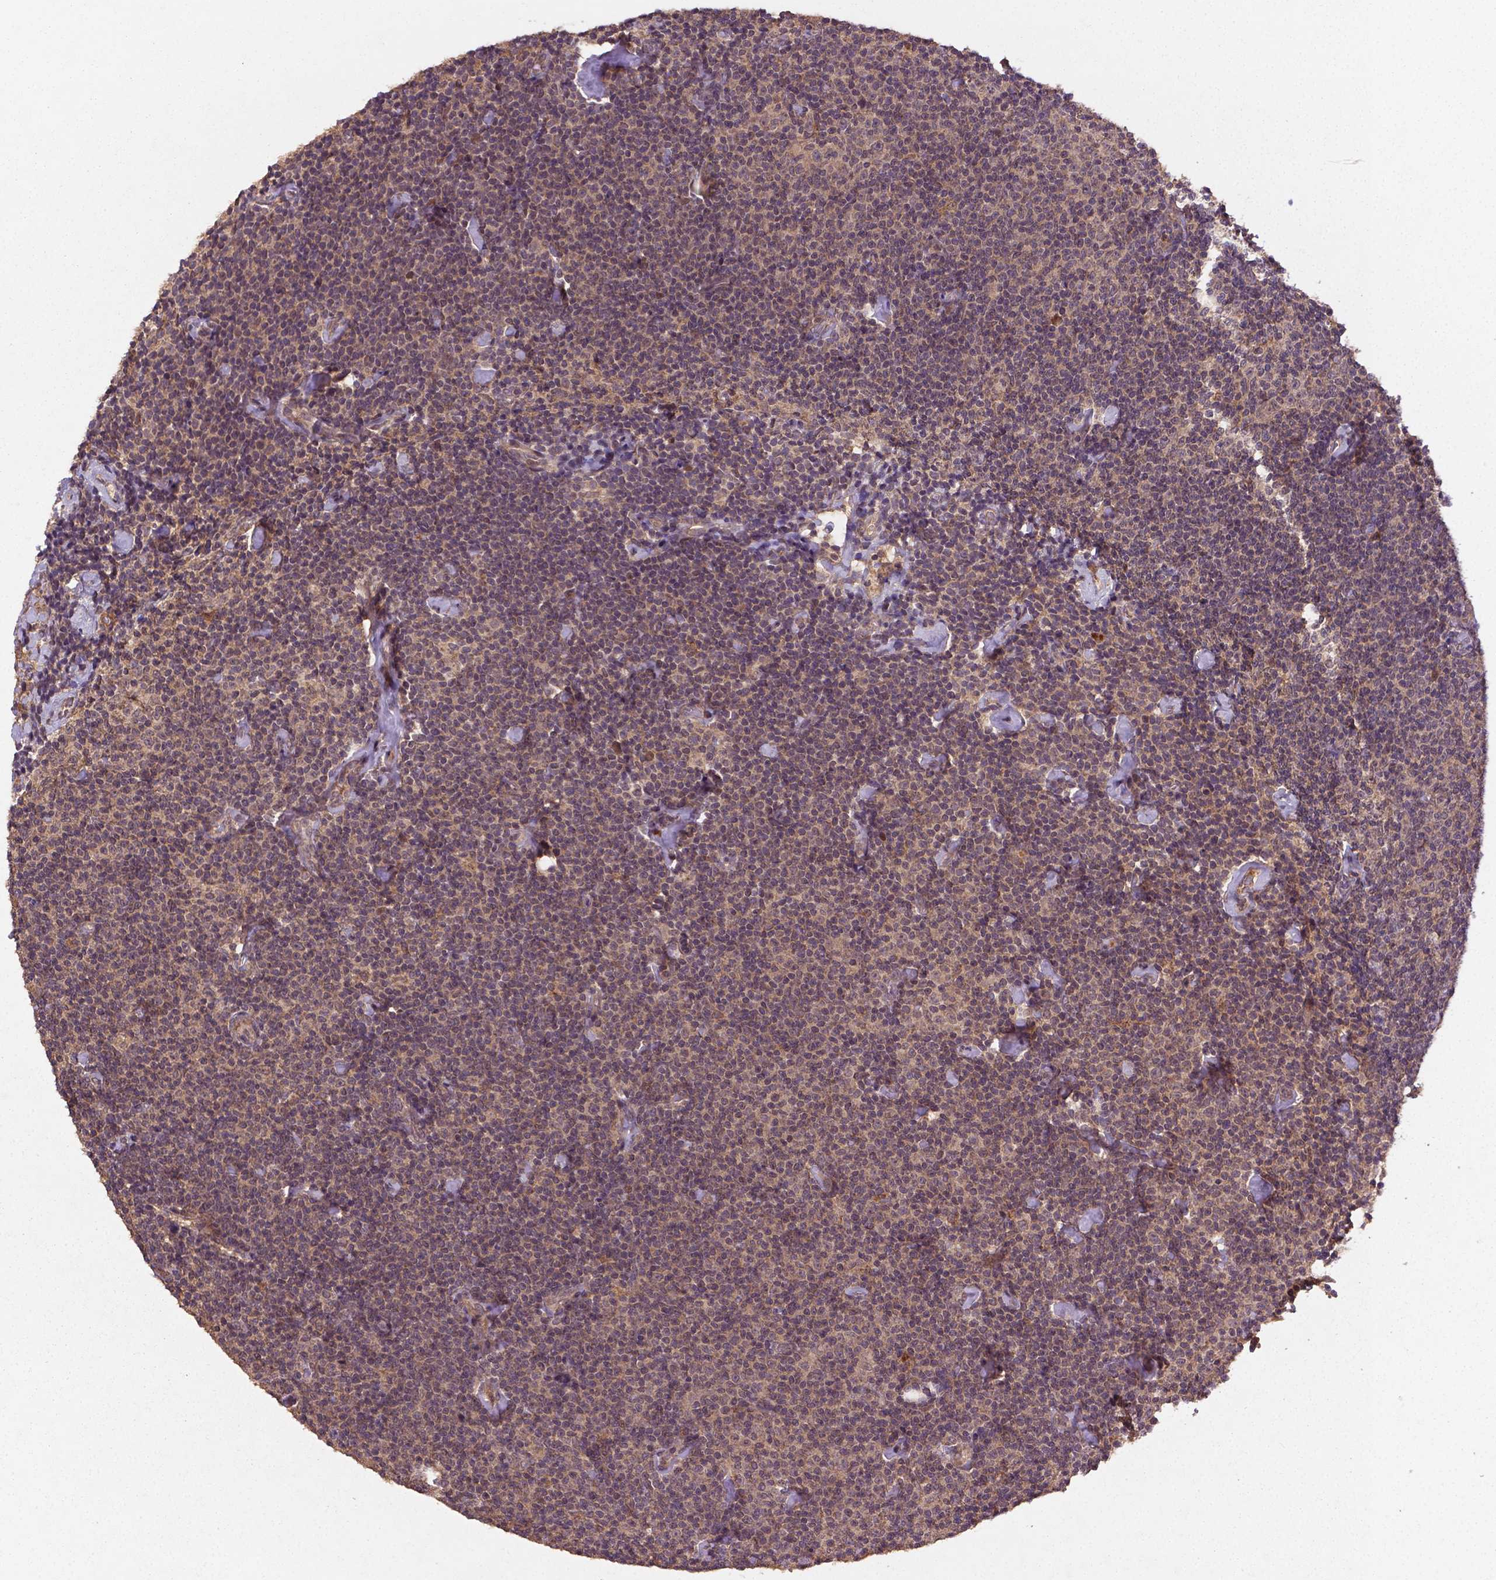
{"staining": {"intensity": "negative", "quantity": "none", "location": "none"}, "tissue": "lymphoma", "cell_type": "Tumor cells", "image_type": "cancer", "snomed": [{"axis": "morphology", "description": "Malignant lymphoma, non-Hodgkin's type, Low grade"}, {"axis": "topography", "description": "Lymph node"}], "caption": "A high-resolution photomicrograph shows immunohistochemistry staining of low-grade malignant lymphoma, non-Hodgkin's type, which demonstrates no significant positivity in tumor cells.", "gene": "NIPAL2", "patient": {"sex": "male", "age": 81}}